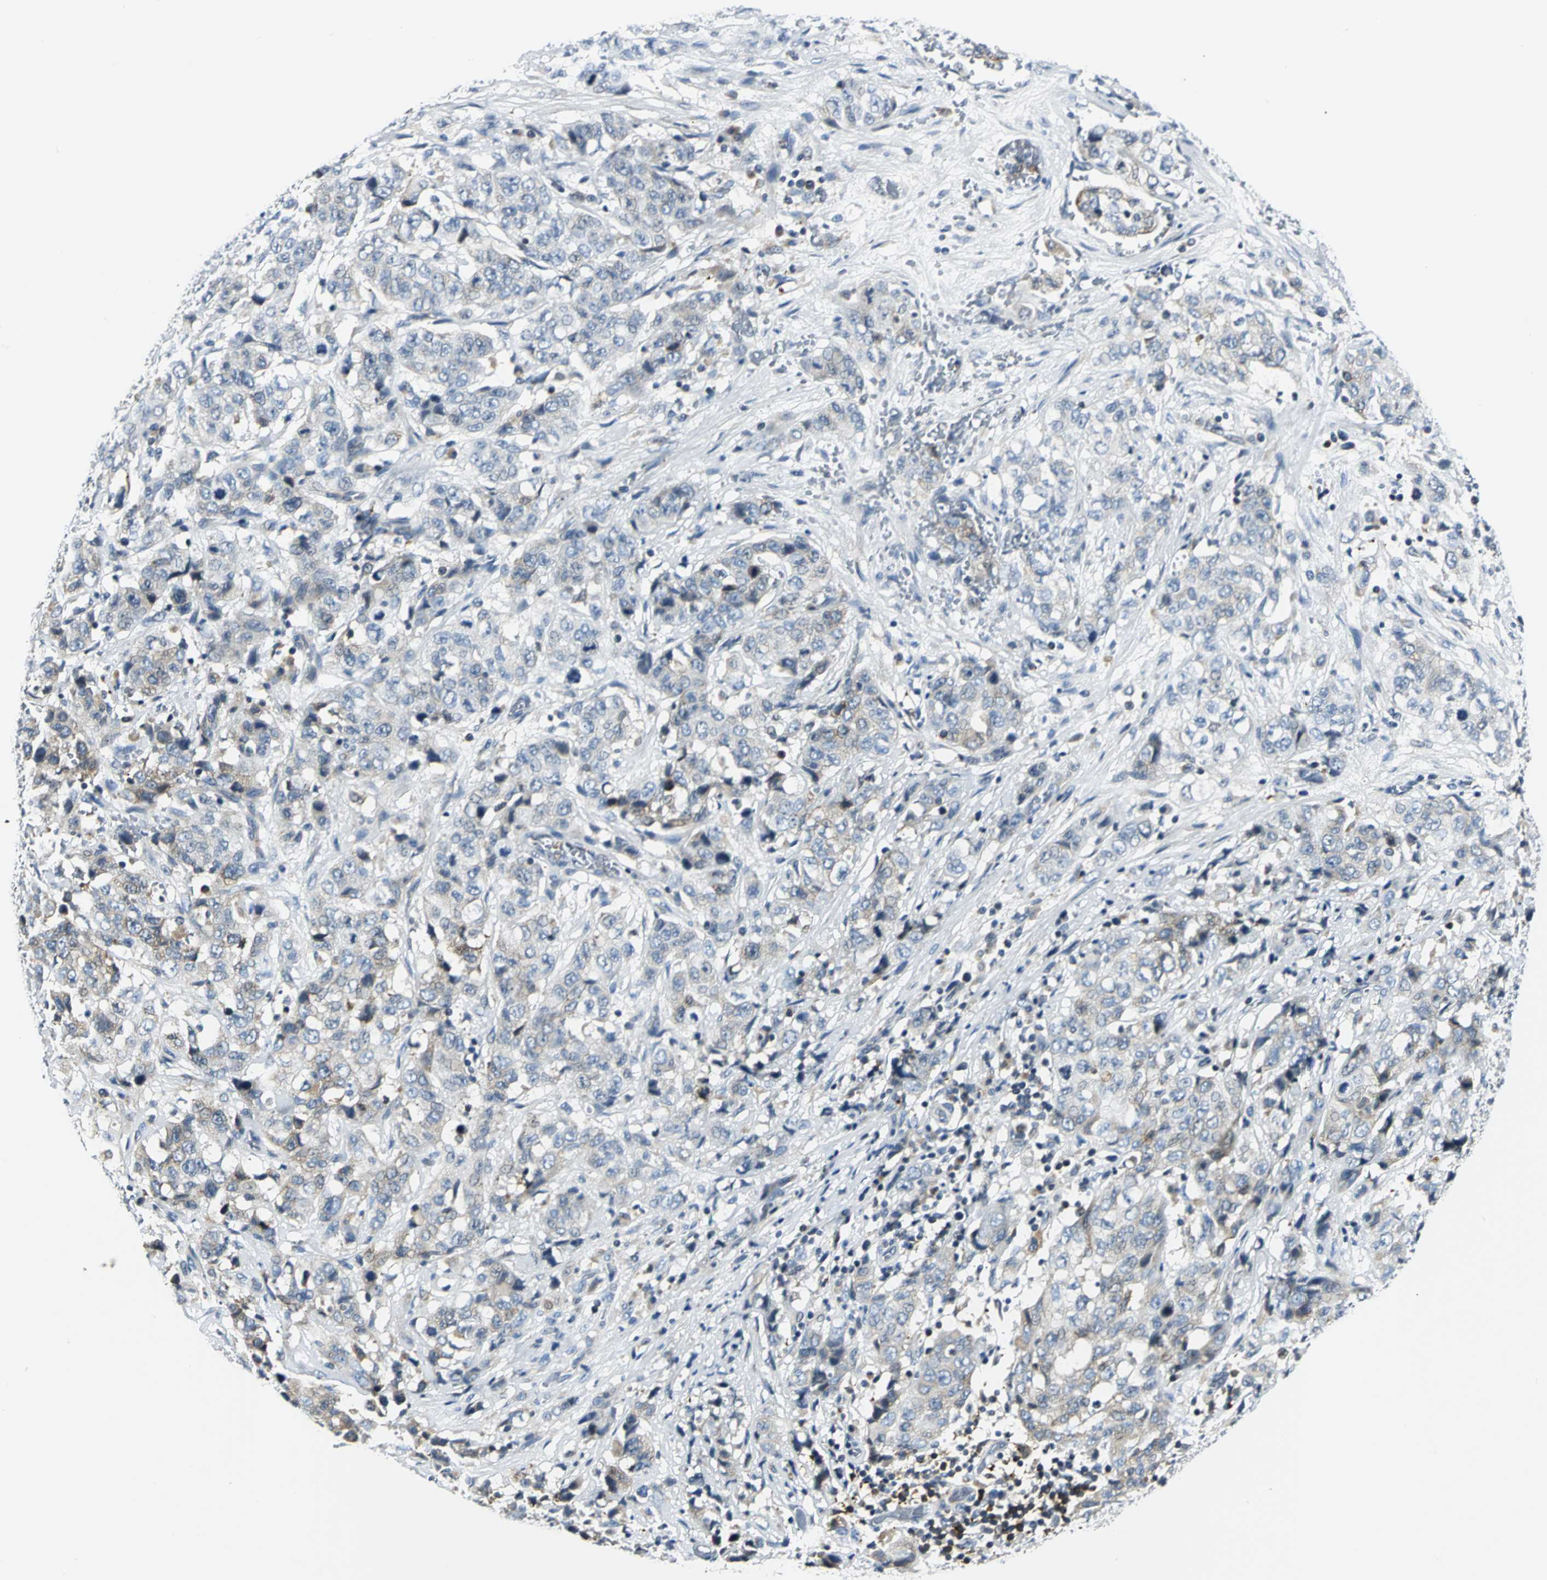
{"staining": {"intensity": "weak", "quantity": "25%-75%", "location": "cytoplasmic/membranous"}, "tissue": "stomach cancer", "cell_type": "Tumor cells", "image_type": "cancer", "snomed": [{"axis": "morphology", "description": "Adenocarcinoma, NOS"}, {"axis": "topography", "description": "Stomach"}], "caption": "Stomach cancer stained with DAB (3,3'-diaminobenzidine) IHC demonstrates low levels of weak cytoplasmic/membranous staining in approximately 25%-75% of tumor cells.", "gene": "USP40", "patient": {"sex": "male", "age": 48}}